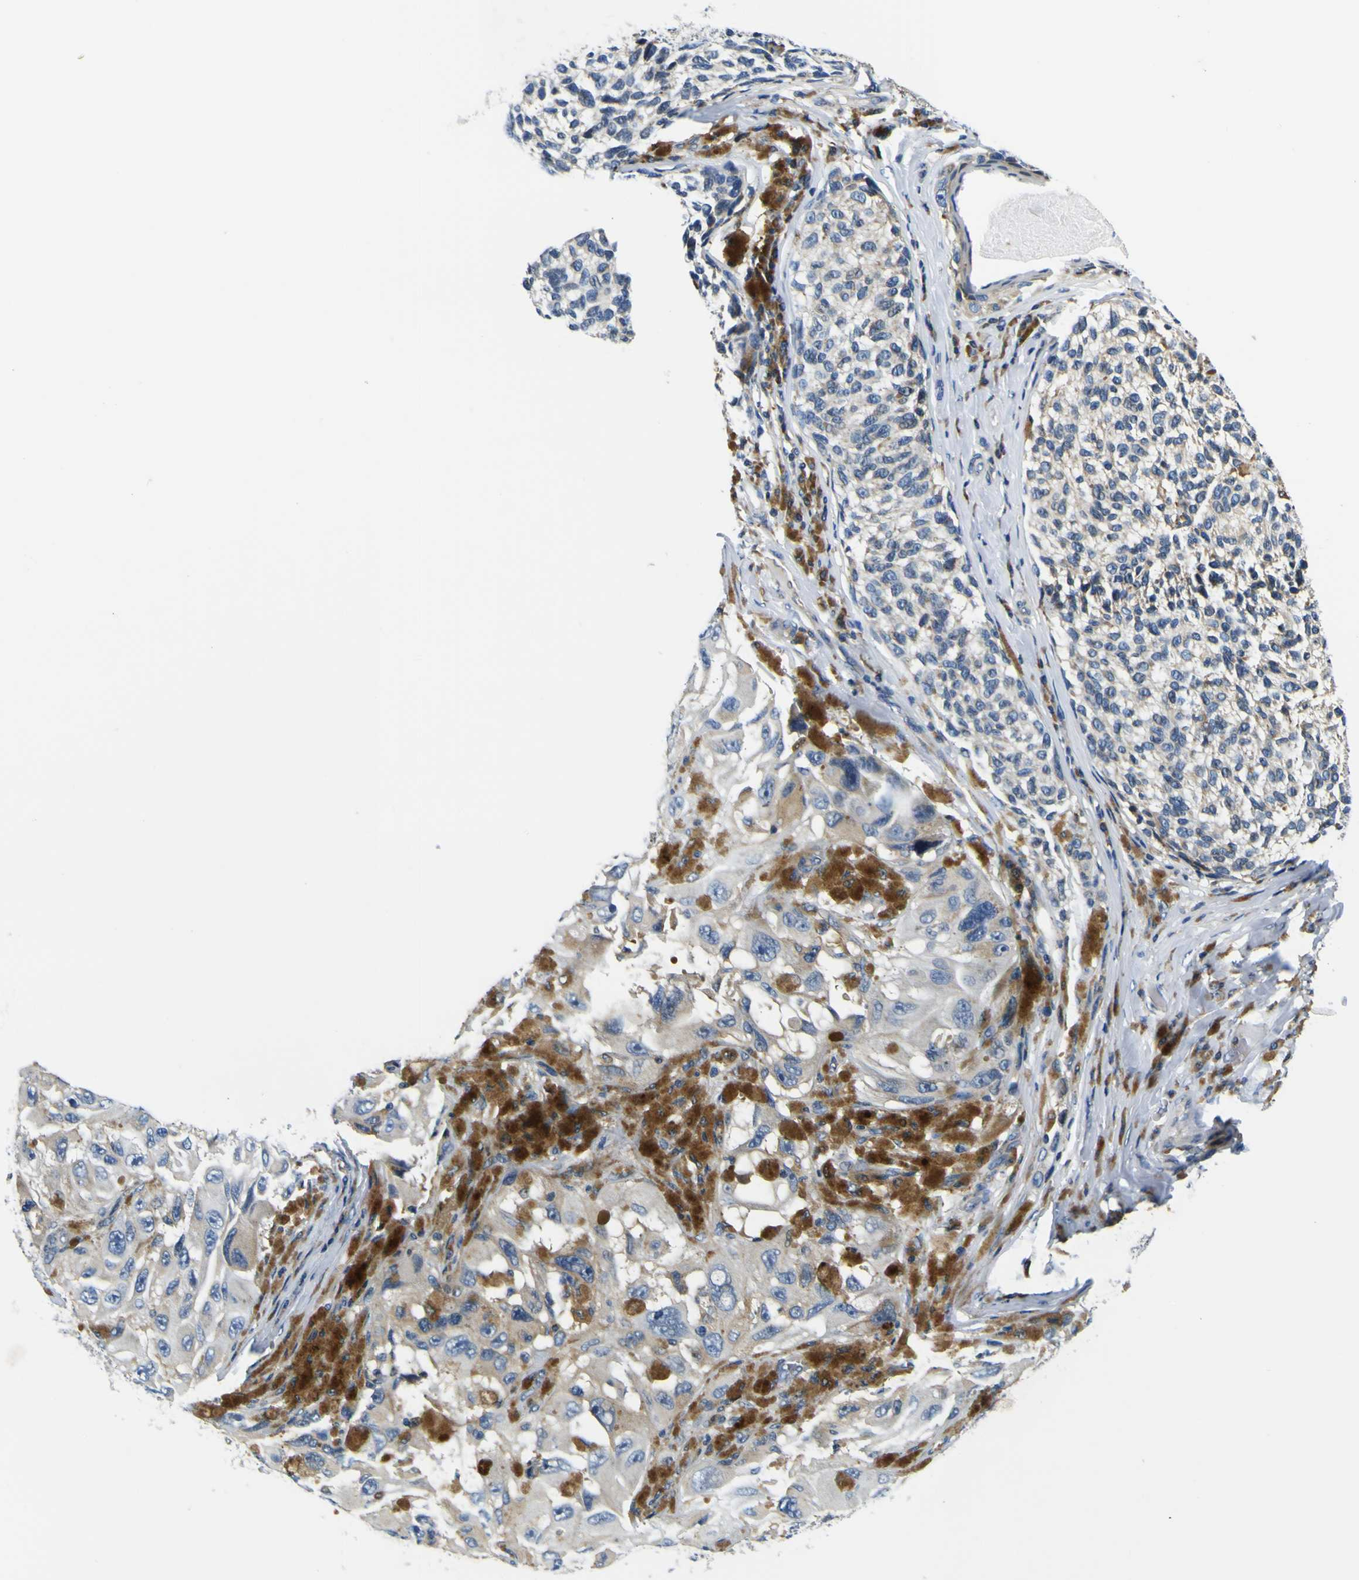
{"staining": {"intensity": "weak", "quantity": "<25%", "location": "cytoplasmic/membranous"}, "tissue": "melanoma", "cell_type": "Tumor cells", "image_type": "cancer", "snomed": [{"axis": "morphology", "description": "Malignant melanoma, NOS"}, {"axis": "topography", "description": "Skin"}], "caption": "Immunohistochemistry of human malignant melanoma exhibits no positivity in tumor cells. (DAB immunohistochemistry (IHC) visualized using brightfield microscopy, high magnification).", "gene": "NLRP3", "patient": {"sex": "female", "age": 73}}